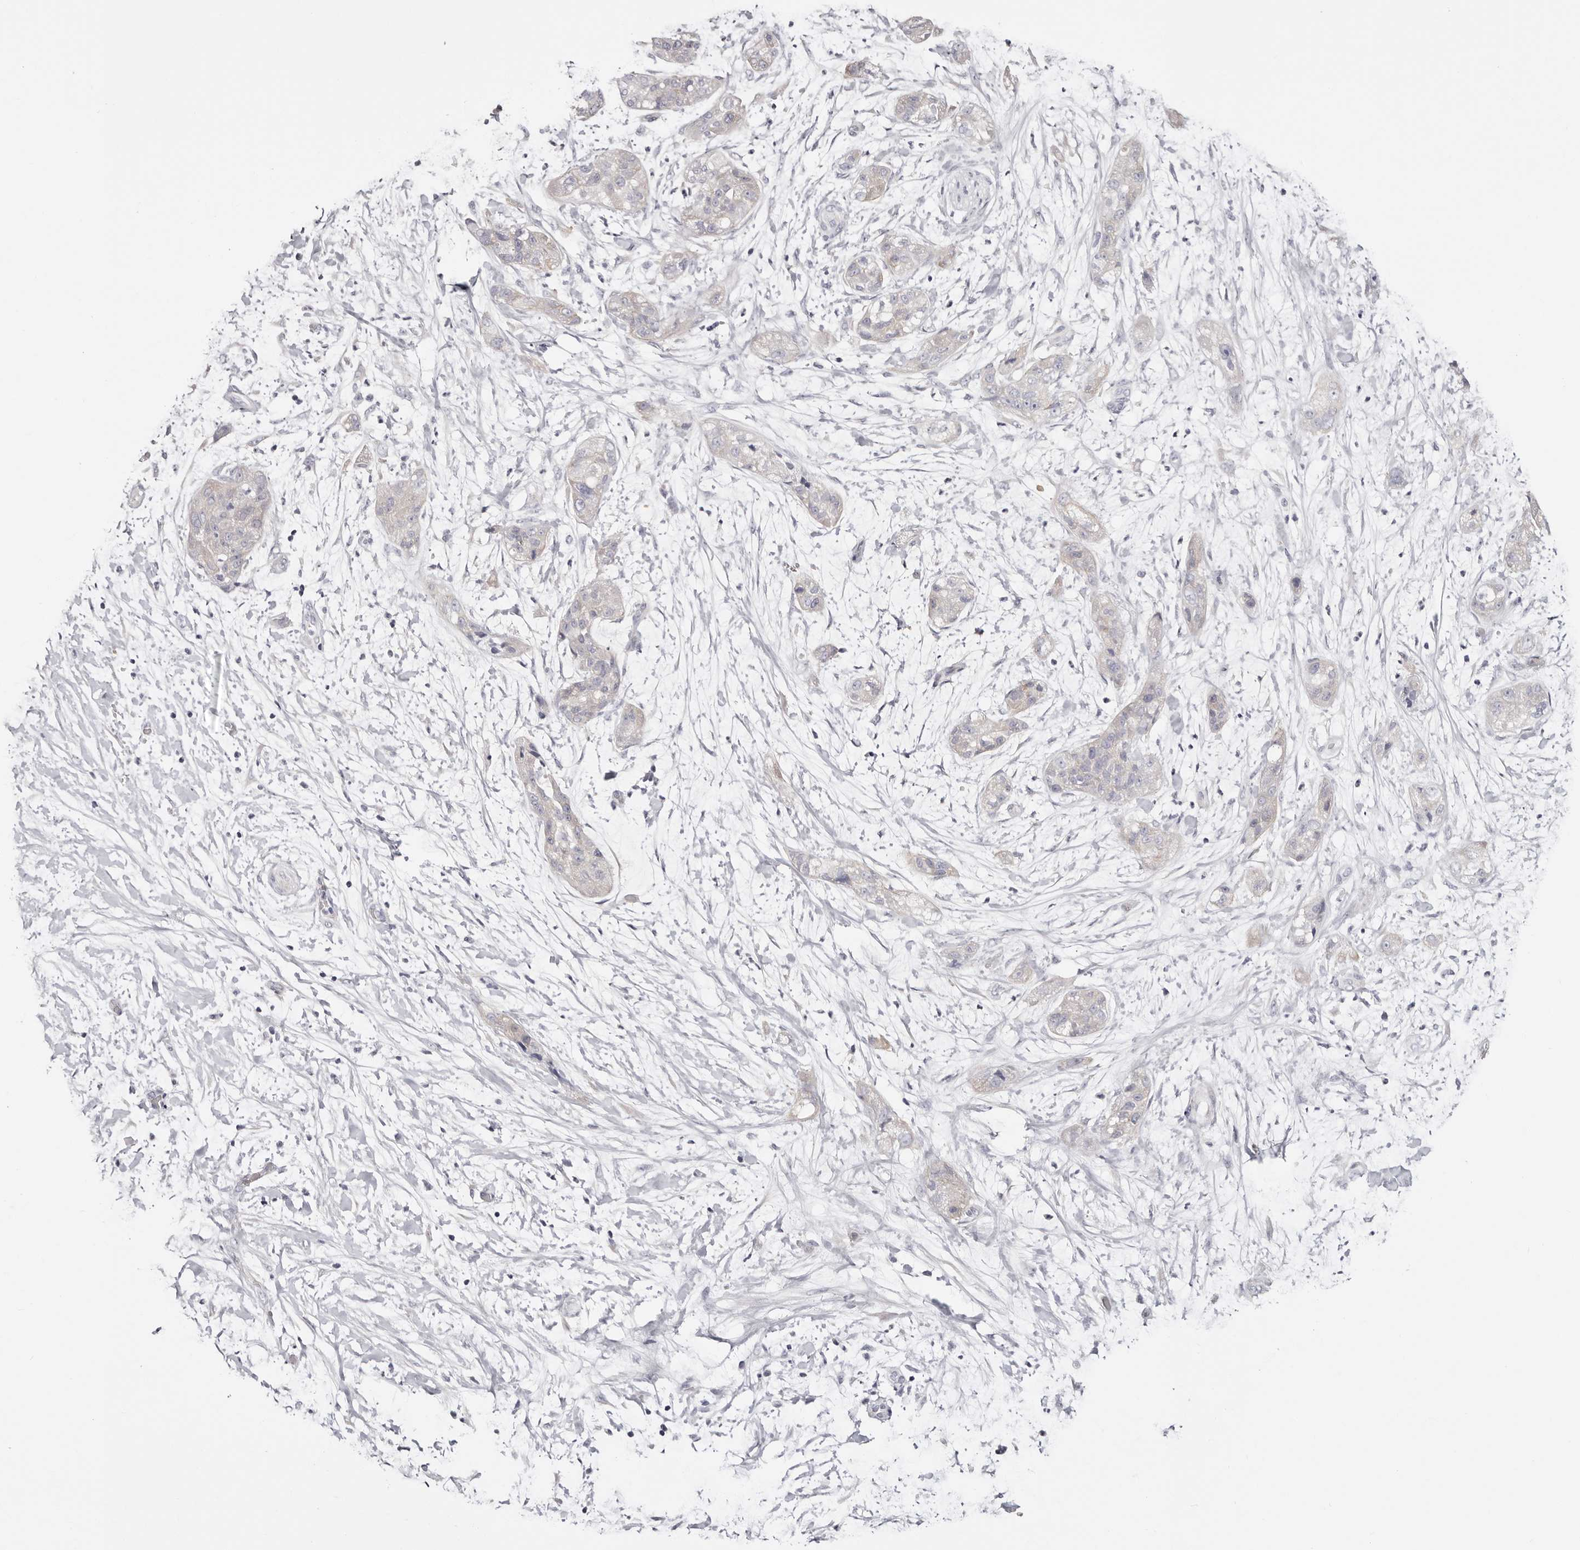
{"staining": {"intensity": "weak", "quantity": "<25%", "location": "cytoplasmic/membranous"}, "tissue": "pancreatic cancer", "cell_type": "Tumor cells", "image_type": "cancer", "snomed": [{"axis": "morphology", "description": "Adenocarcinoma, NOS"}, {"axis": "topography", "description": "Pancreas"}], "caption": "Immunohistochemistry micrograph of neoplastic tissue: adenocarcinoma (pancreatic) stained with DAB (3,3'-diaminobenzidine) shows no significant protein expression in tumor cells.", "gene": "ROM1", "patient": {"sex": "female", "age": 78}}